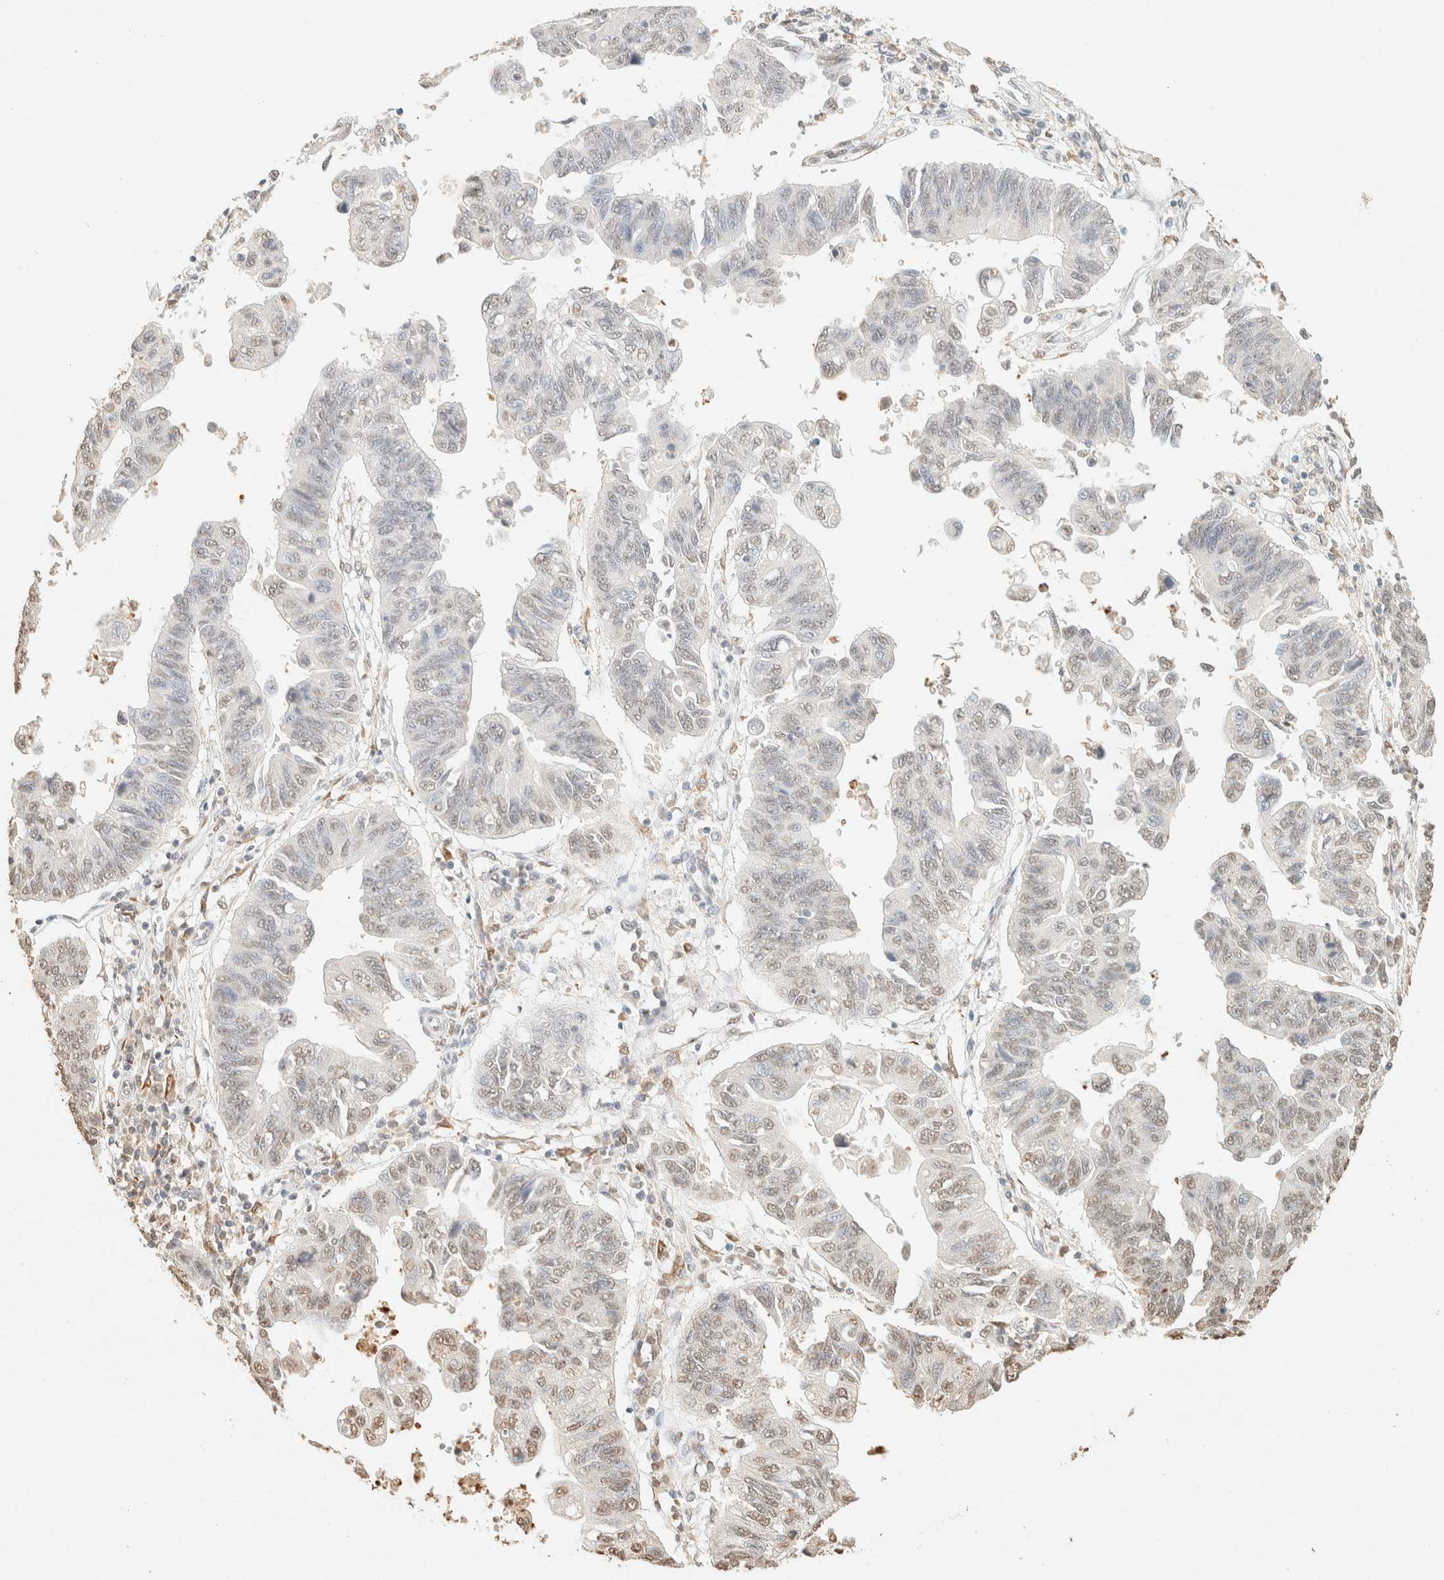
{"staining": {"intensity": "weak", "quantity": "25%-75%", "location": "nuclear"}, "tissue": "stomach cancer", "cell_type": "Tumor cells", "image_type": "cancer", "snomed": [{"axis": "morphology", "description": "Adenocarcinoma, NOS"}, {"axis": "topography", "description": "Stomach"}], "caption": "A brown stain highlights weak nuclear expression of a protein in human adenocarcinoma (stomach) tumor cells.", "gene": "S100A13", "patient": {"sex": "male", "age": 59}}